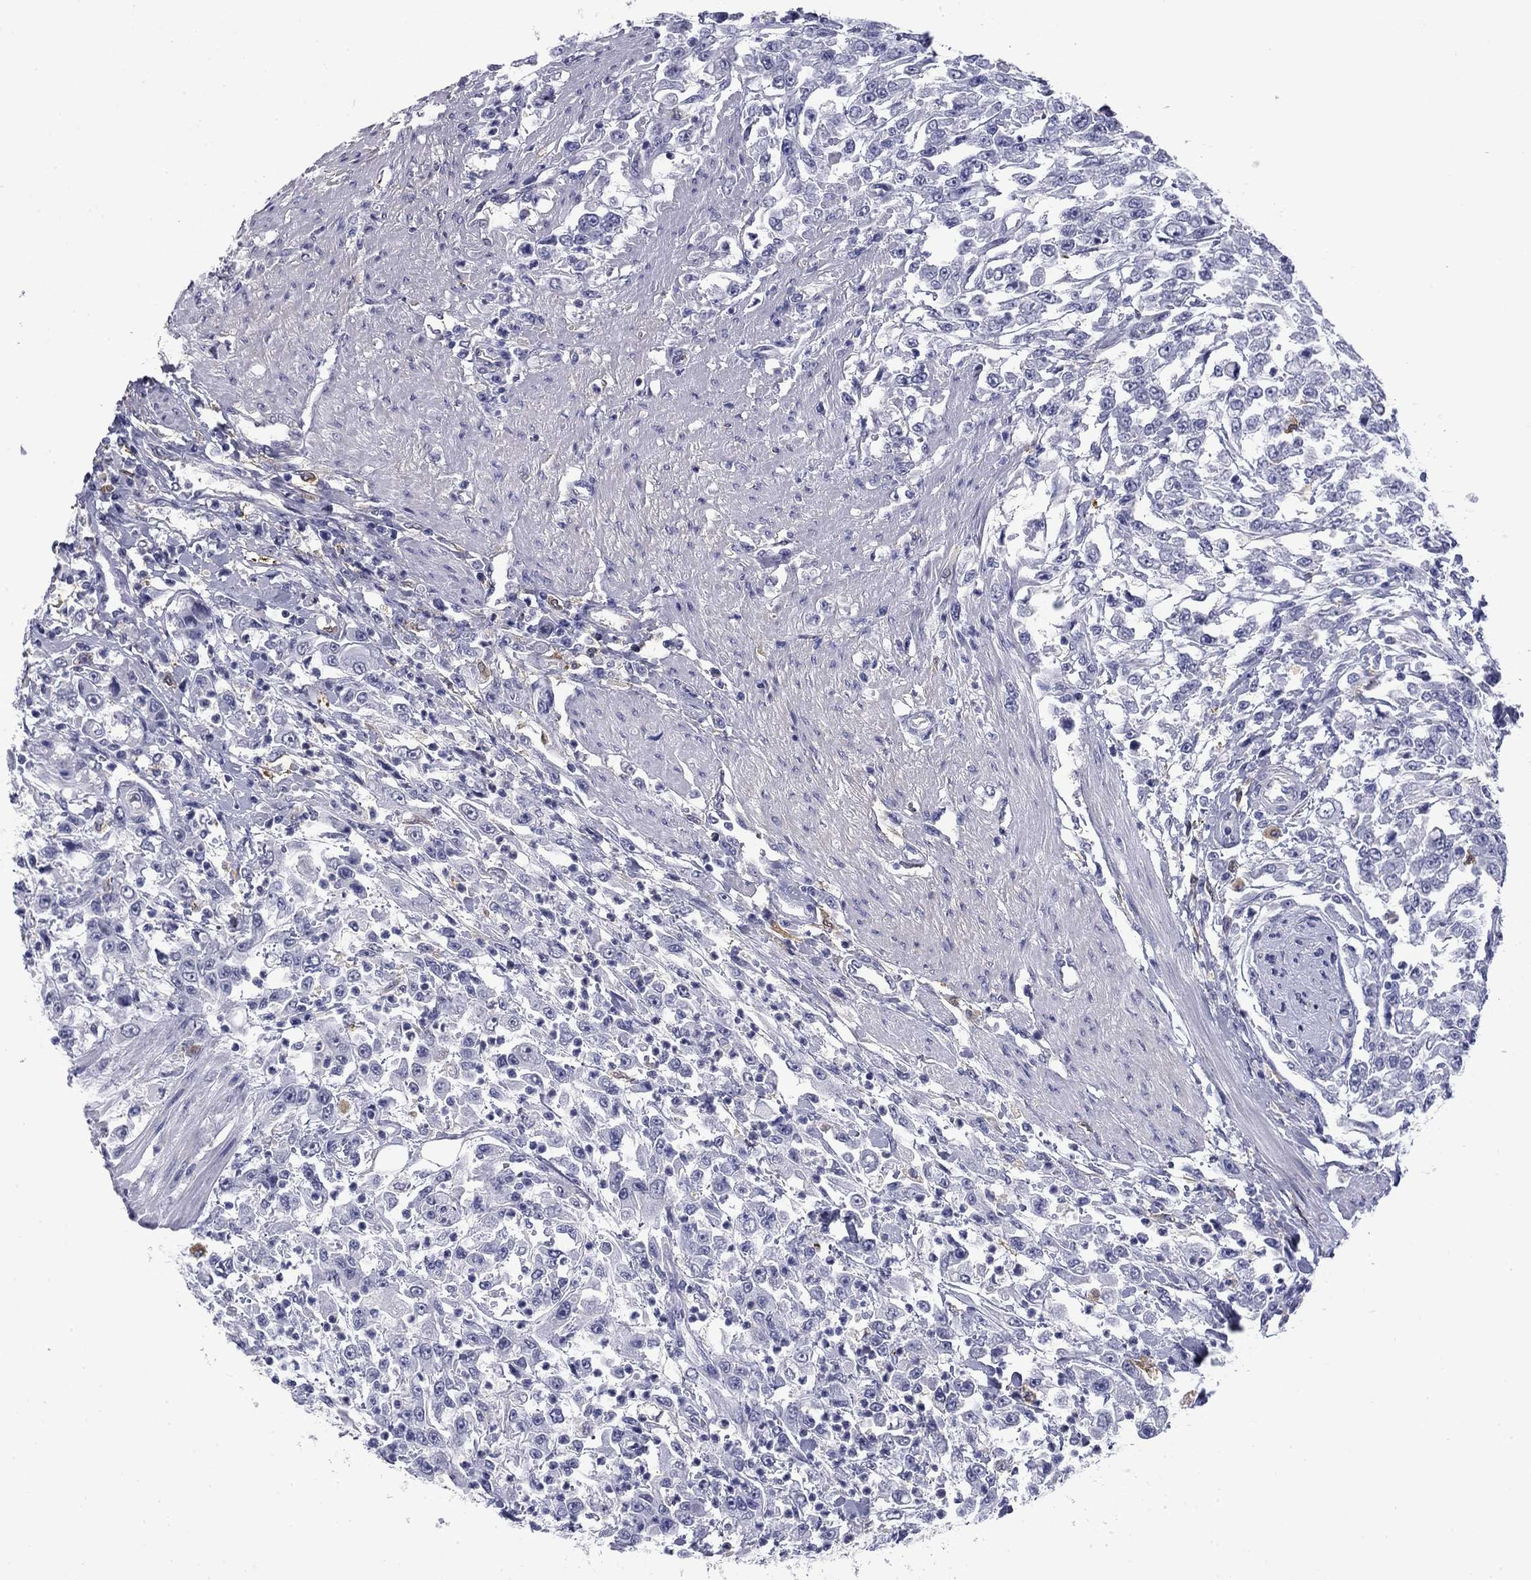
{"staining": {"intensity": "negative", "quantity": "none", "location": "none"}, "tissue": "urothelial cancer", "cell_type": "Tumor cells", "image_type": "cancer", "snomed": [{"axis": "morphology", "description": "Urothelial carcinoma, High grade"}, {"axis": "topography", "description": "Urinary bladder"}], "caption": "Immunohistochemistry photomicrograph of urothelial cancer stained for a protein (brown), which shows no expression in tumor cells. (Stains: DAB (3,3'-diaminobenzidine) IHC with hematoxylin counter stain, Microscopy: brightfield microscopy at high magnification).", "gene": "BCL2L14", "patient": {"sex": "male", "age": 46}}